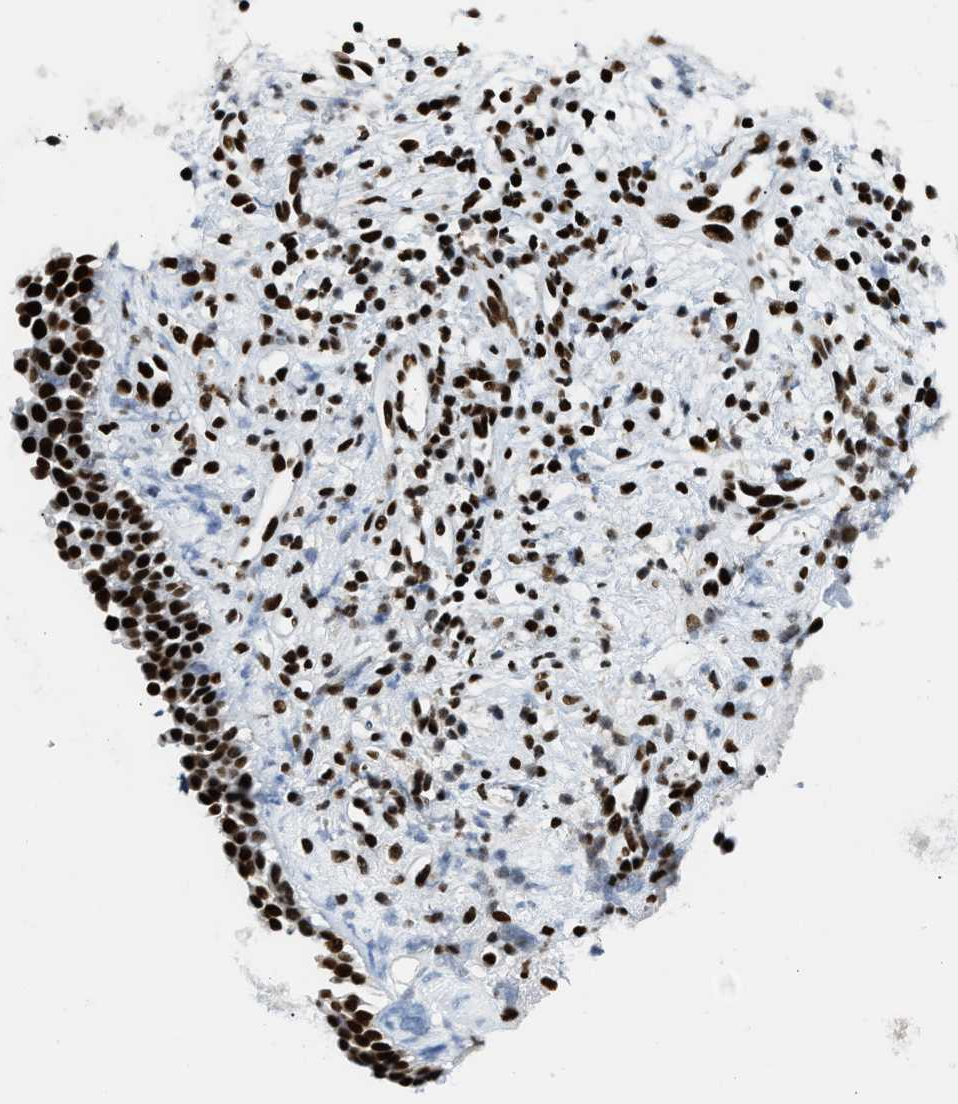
{"staining": {"intensity": "strong", "quantity": ">75%", "location": "nuclear"}, "tissue": "nasopharynx", "cell_type": "Respiratory epithelial cells", "image_type": "normal", "snomed": [{"axis": "morphology", "description": "Normal tissue, NOS"}, {"axis": "topography", "description": "Nasopharynx"}], "caption": "A high amount of strong nuclear expression is present in about >75% of respiratory epithelial cells in benign nasopharynx.", "gene": "PIF1", "patient": {"sex": "male", "age": 21}}